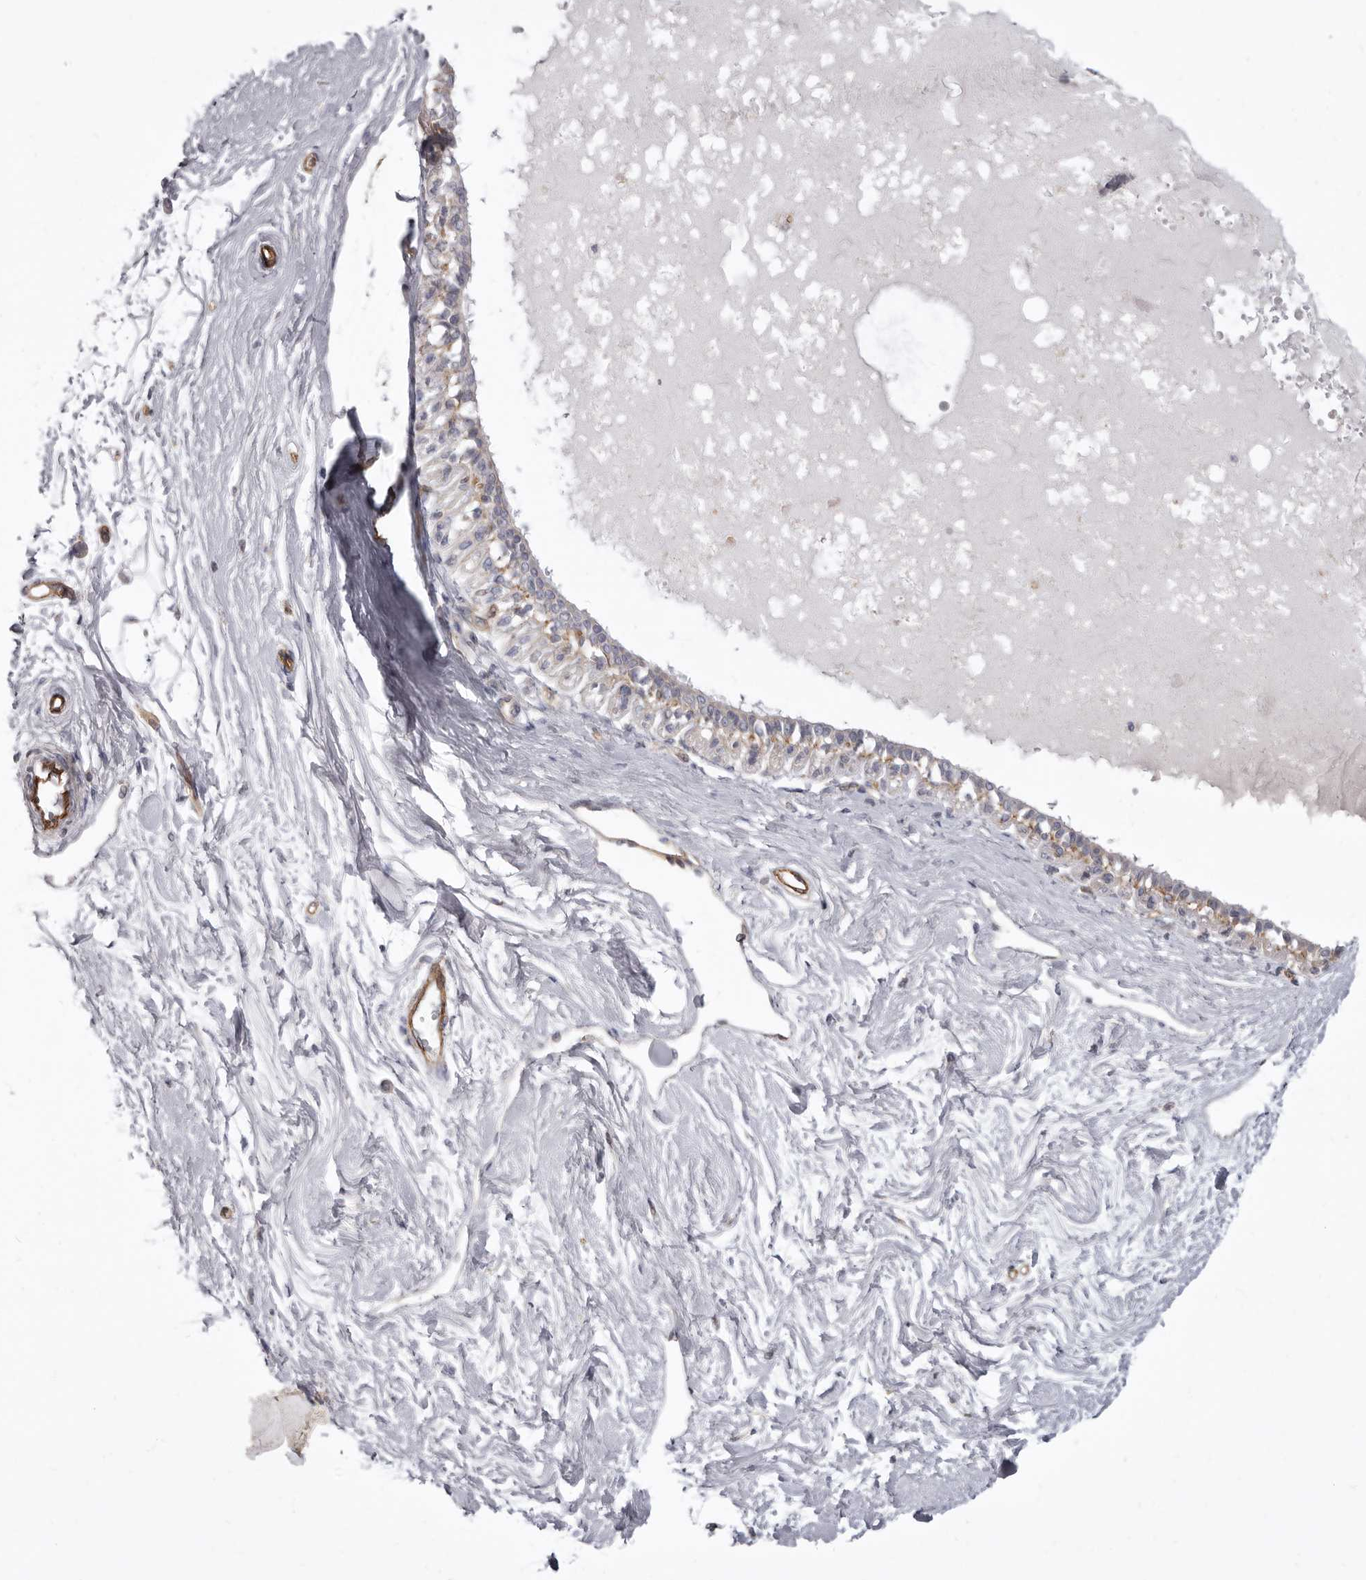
{"staining": {"intensity": "negative", "quantity": "none", "location": "none"}, "tissue": "breast", "cell_type": "Adipocytes", "image_type": "normal", "snomed": [{"axis": "morphology", "description": "Normal tissue, NOS"}, {"axis": "topography", "description": "Breast"}], "caption": "Adipocytes are negative for brown protein staining in unremarkable breast.", "gene": "P2RX6", "patient": {"sex": "female", "age": 45}}